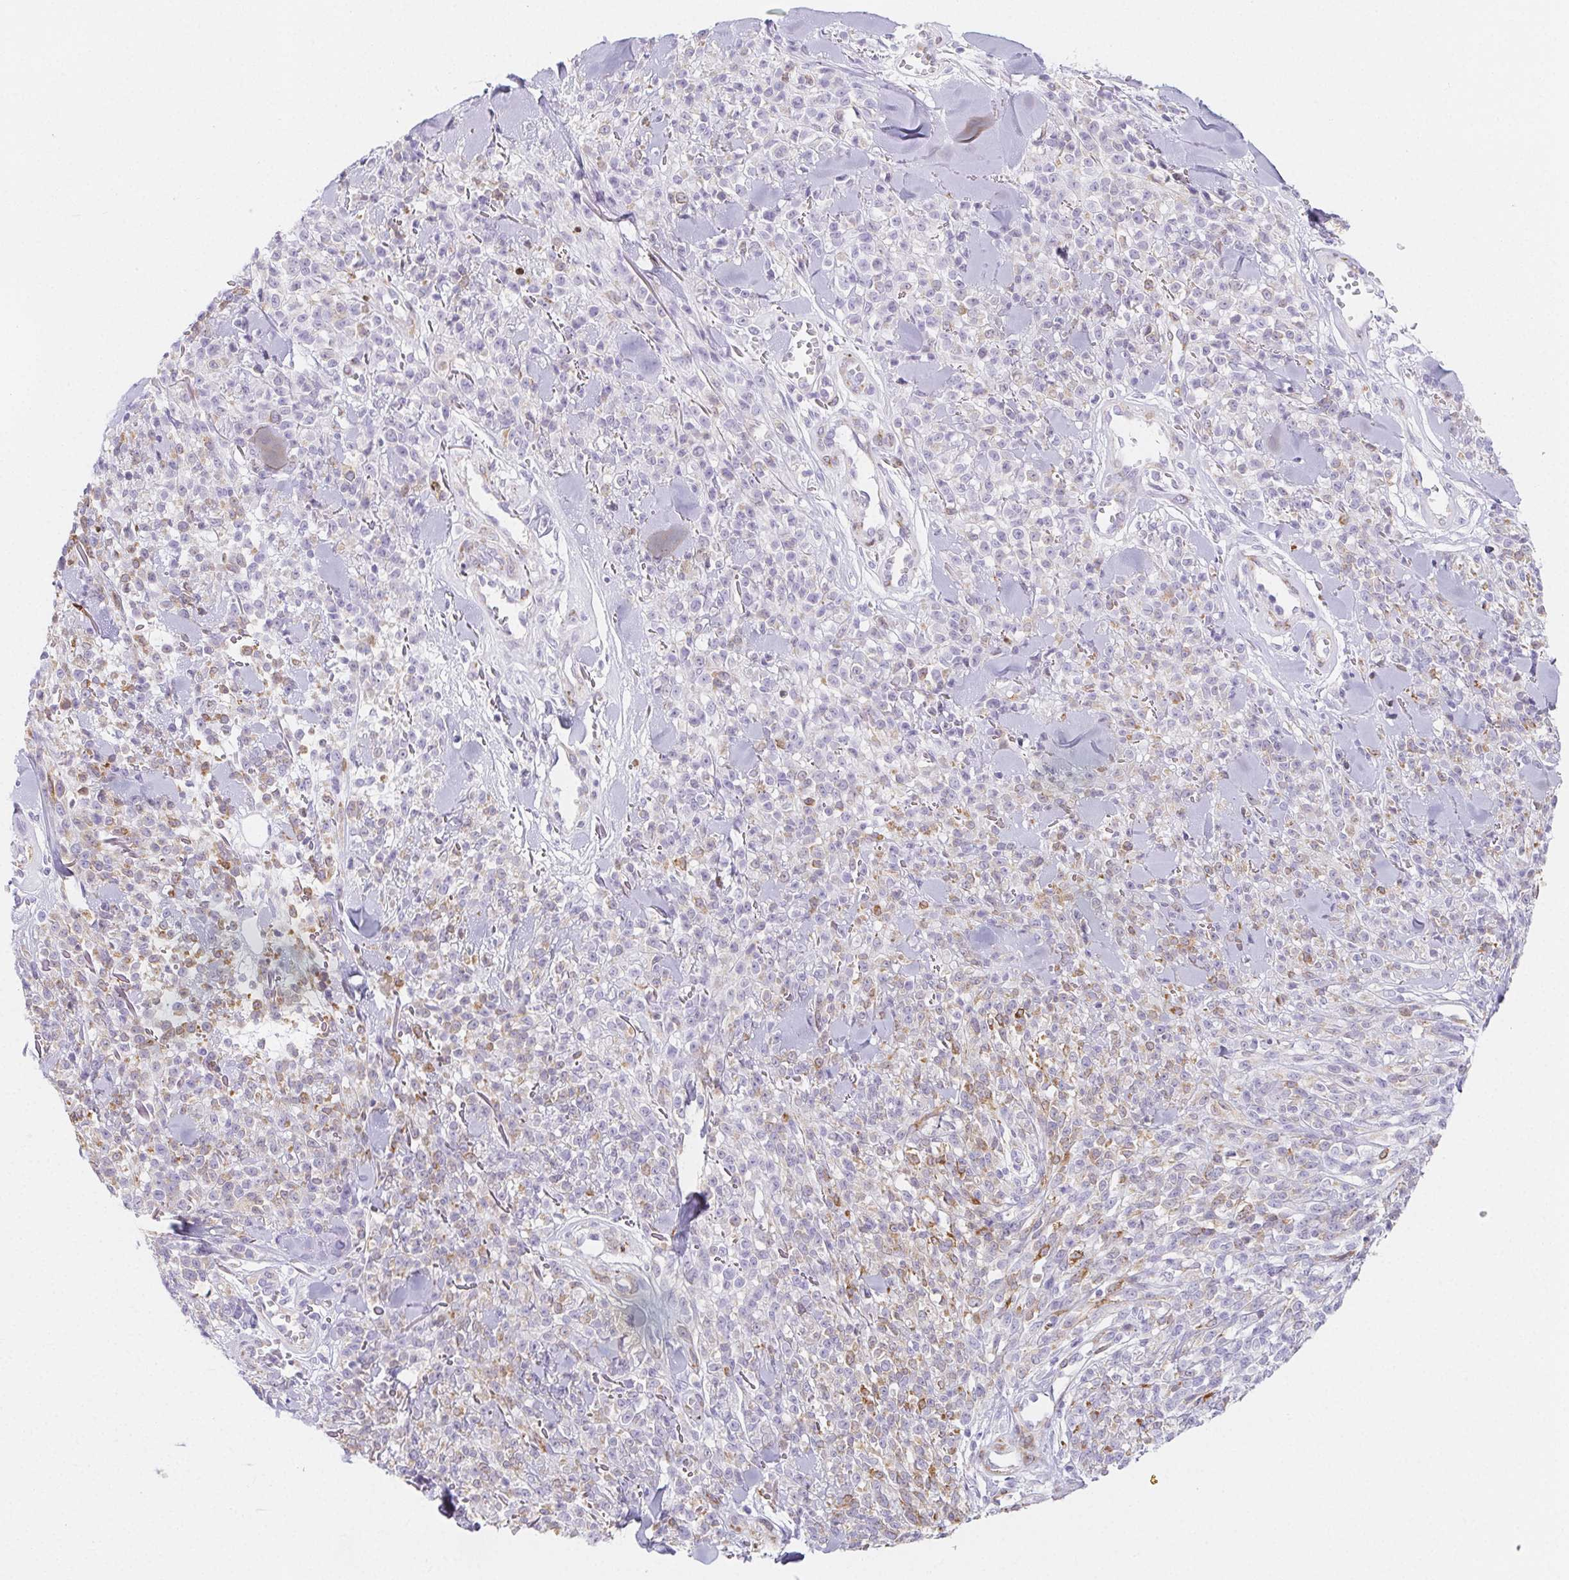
{"staining": {"intensity": "moderate", "quantity": "25%-75%", "location": "cytoplasmic/membranous"}, "tissue": "melanoma", "cell_type": "Tumor cells", "image_type": "cancer", "snomed": [{"axis": "morphology", "description": "Malignant melanoma, NOS"}, {"axis": "topography", "description": "Skin"}, {"axis": "topography", "description": "Skin of trunk"}], "caption": "DAB immunohistochemical staining of human melanoma demonstrates moderate cytoplasmic/membranous protein expression in approximately 25%-75% of tumor cells.", "gene": "HRC", "patient": {"sex": "male", "age": 74}}